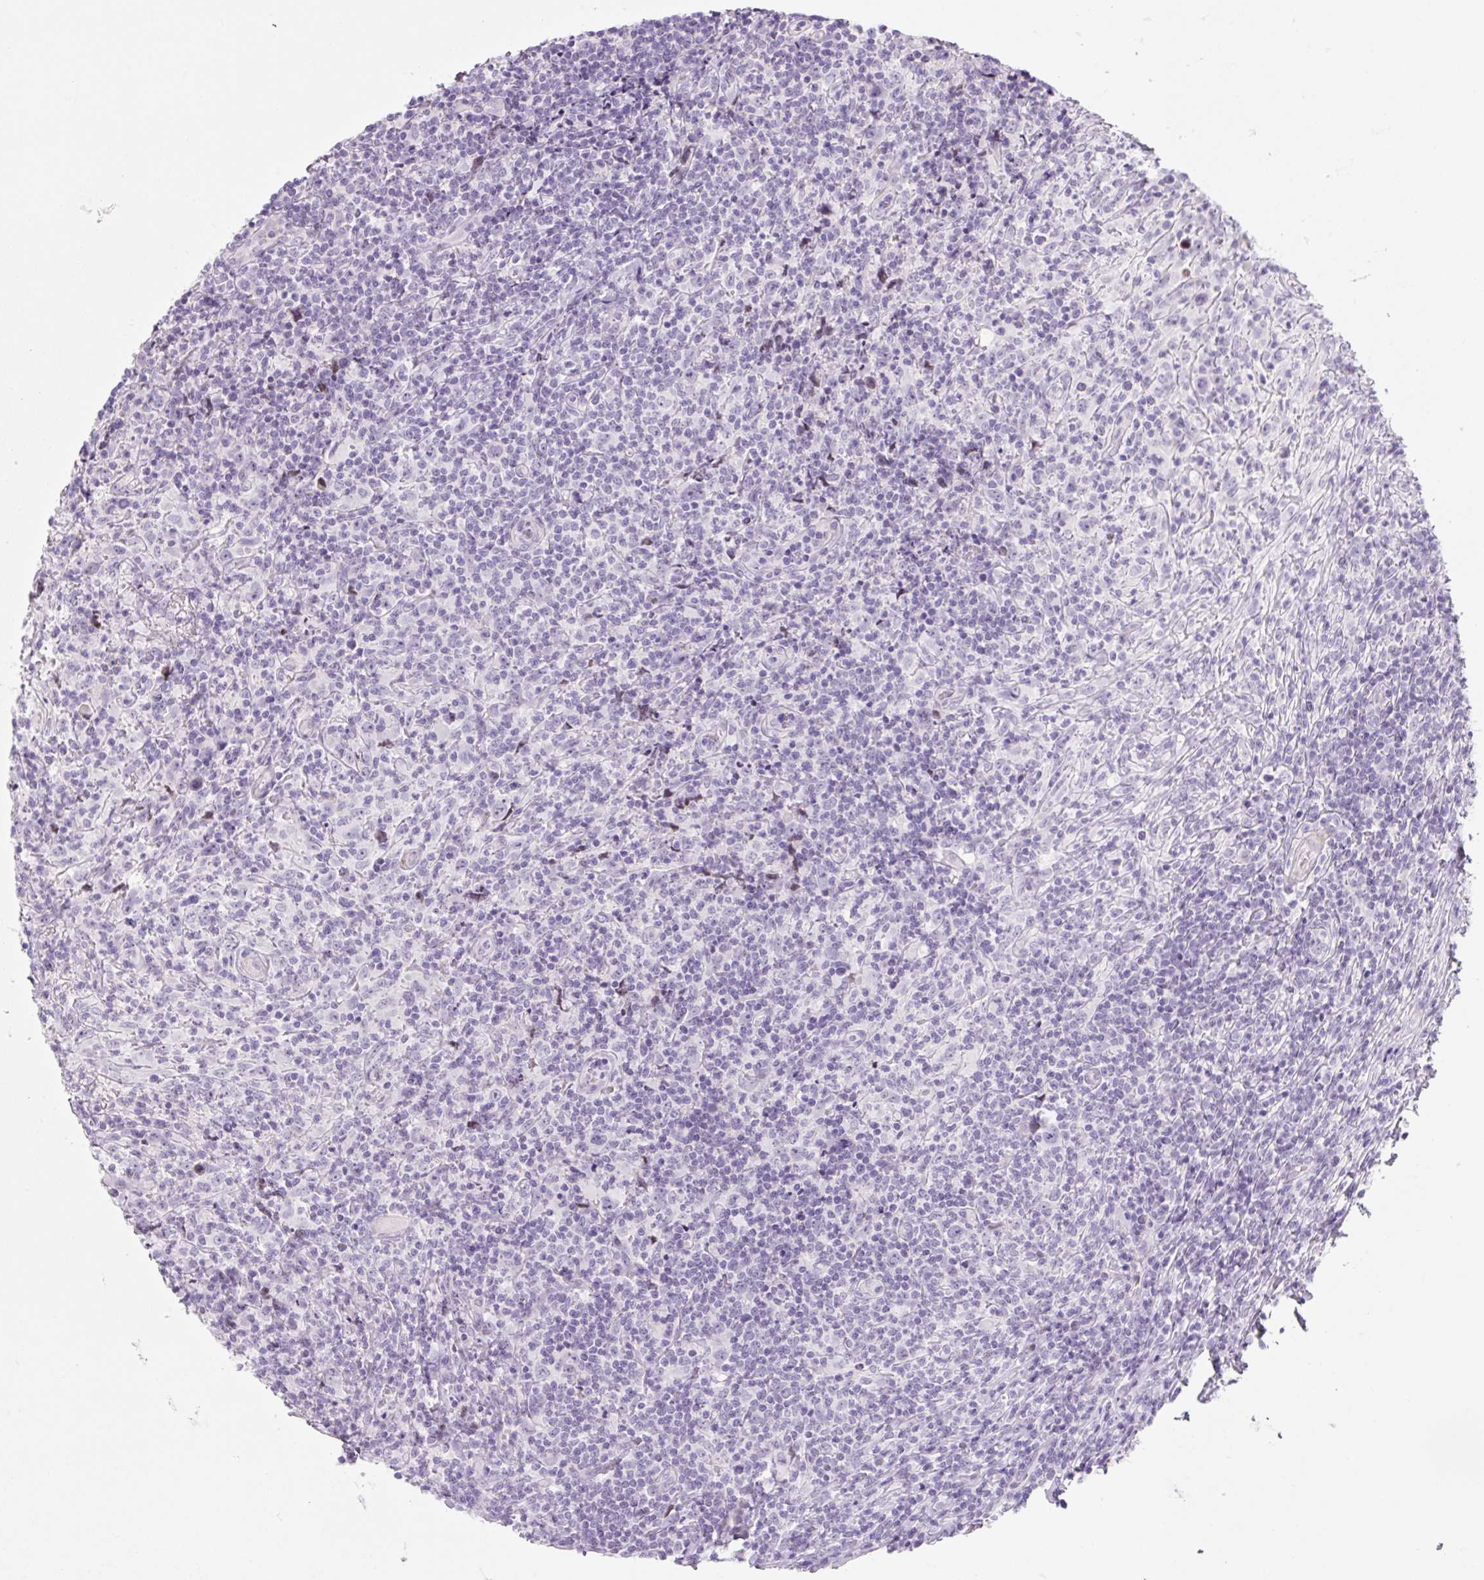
{"staining": {"intensity": "negative", "quantity": "none", "location": "none"}, "tissue": "lymphoma", "cell_type": "Tumor cells", "image_type": "cancer", "snomed": [{"axis": "morphology", "description": "Hodgkin's disease, NOS"}, {"axis": "topography", "description": "Lymph node"}], "caption": "Tumor cells are negative for protein expression in human Hodgkin's disease.", "gene": "PRM1", "patient": {"sex": "female", "age": 18}}